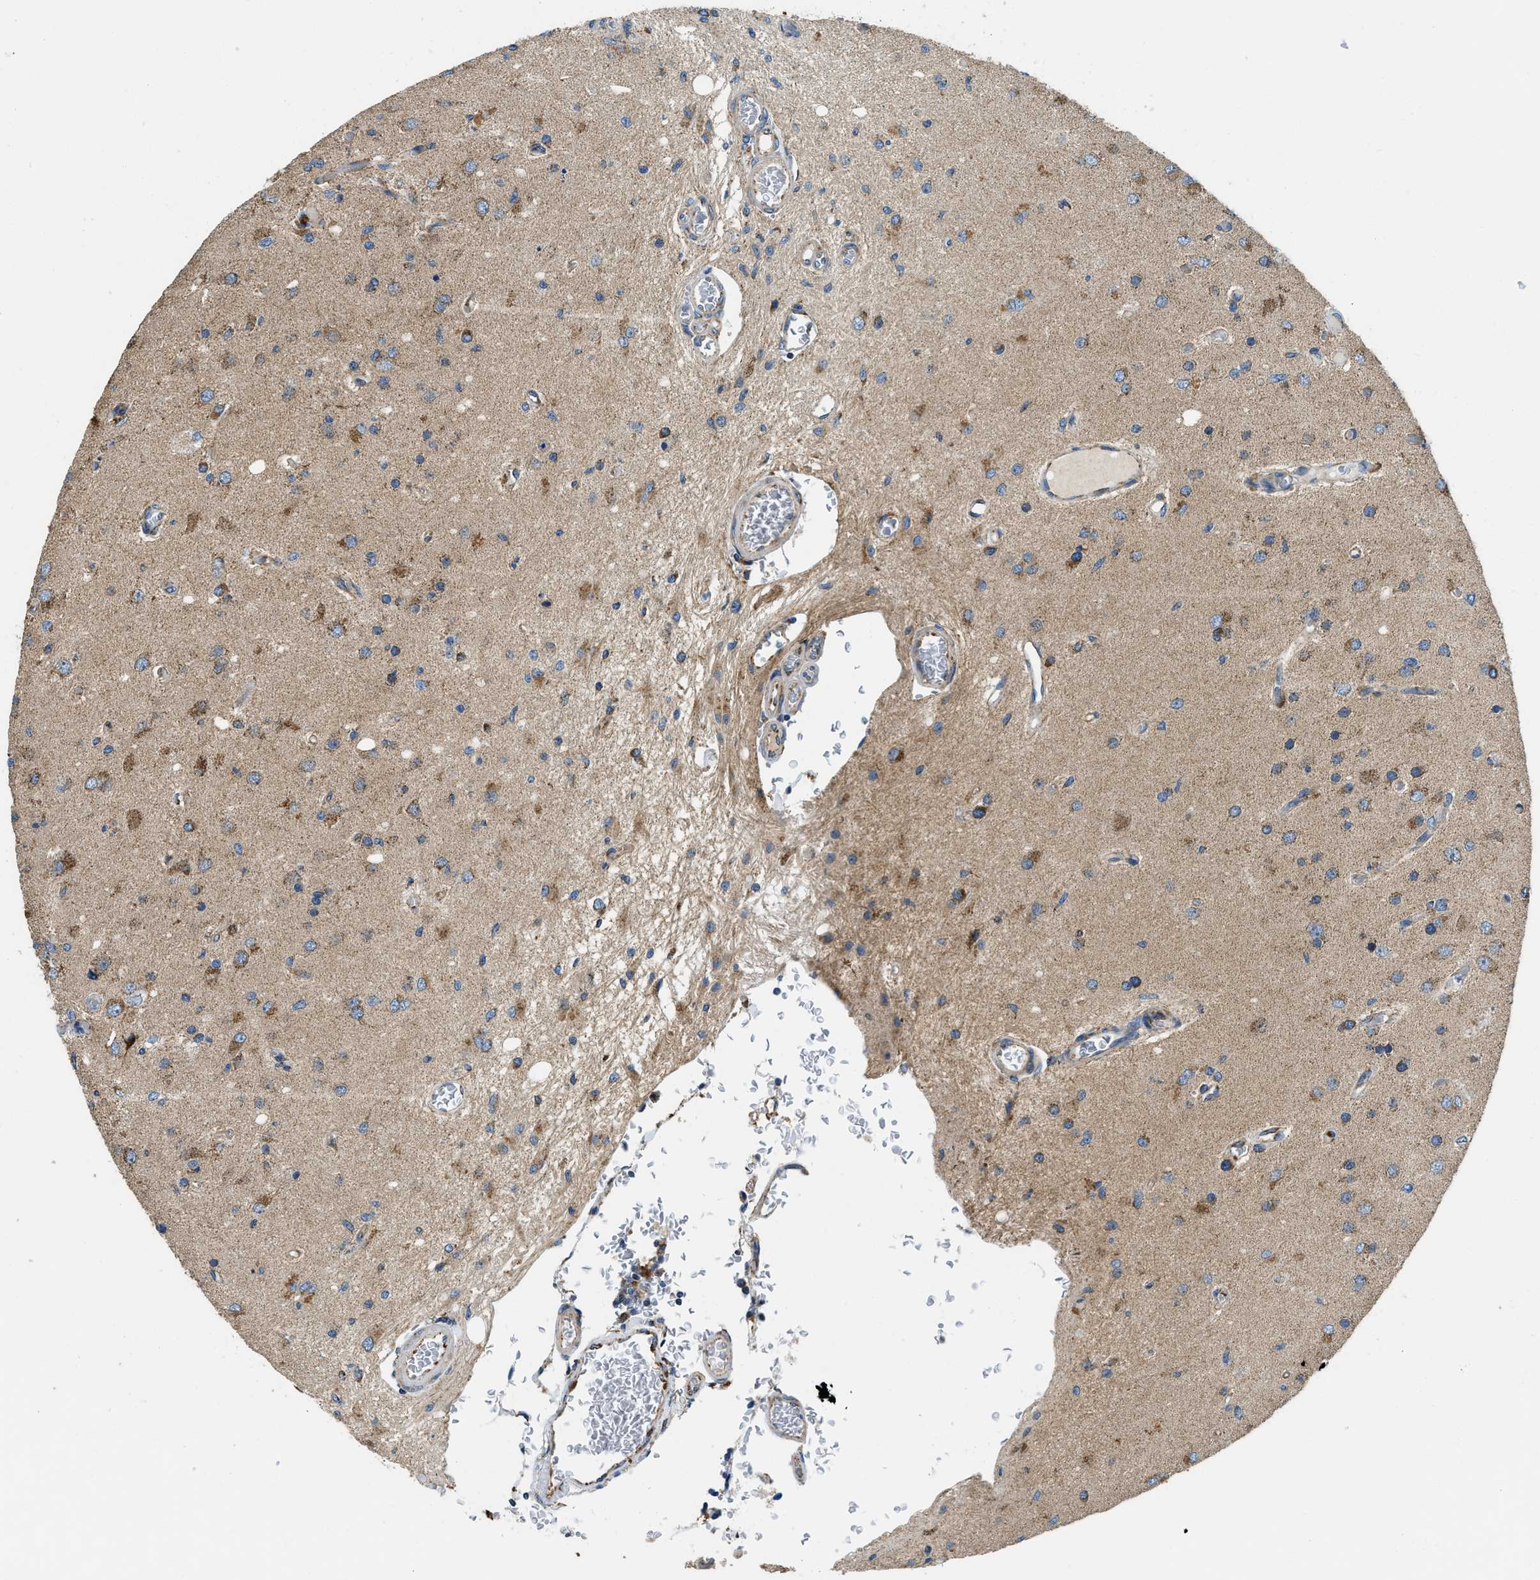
{"staining": {"intensity": "moderate", "quantity": ">75%", "location": "cytoplasmic/membranous"}, "tissue": "glioma", "cell_type": "Tumor cells", "image_type": "cancer", "snomed": [{"axis": "morphology", "description": "Normal tissue, NOS"}, {"axis": "morphology", "description": "Glioma, malignant, High grade"}, {"axis": "topography", "description": "Cerebral cortex"}], "caption": "IHC histopathology image of malignant high-grade glioma stained for a protein (brown), which demonstrates medium levels of moderate cytoplasmic/membranous expression in approximately >75% of tumor cells.", "gene": "STK33", "patient": {"sex": "male", "age": 77}}